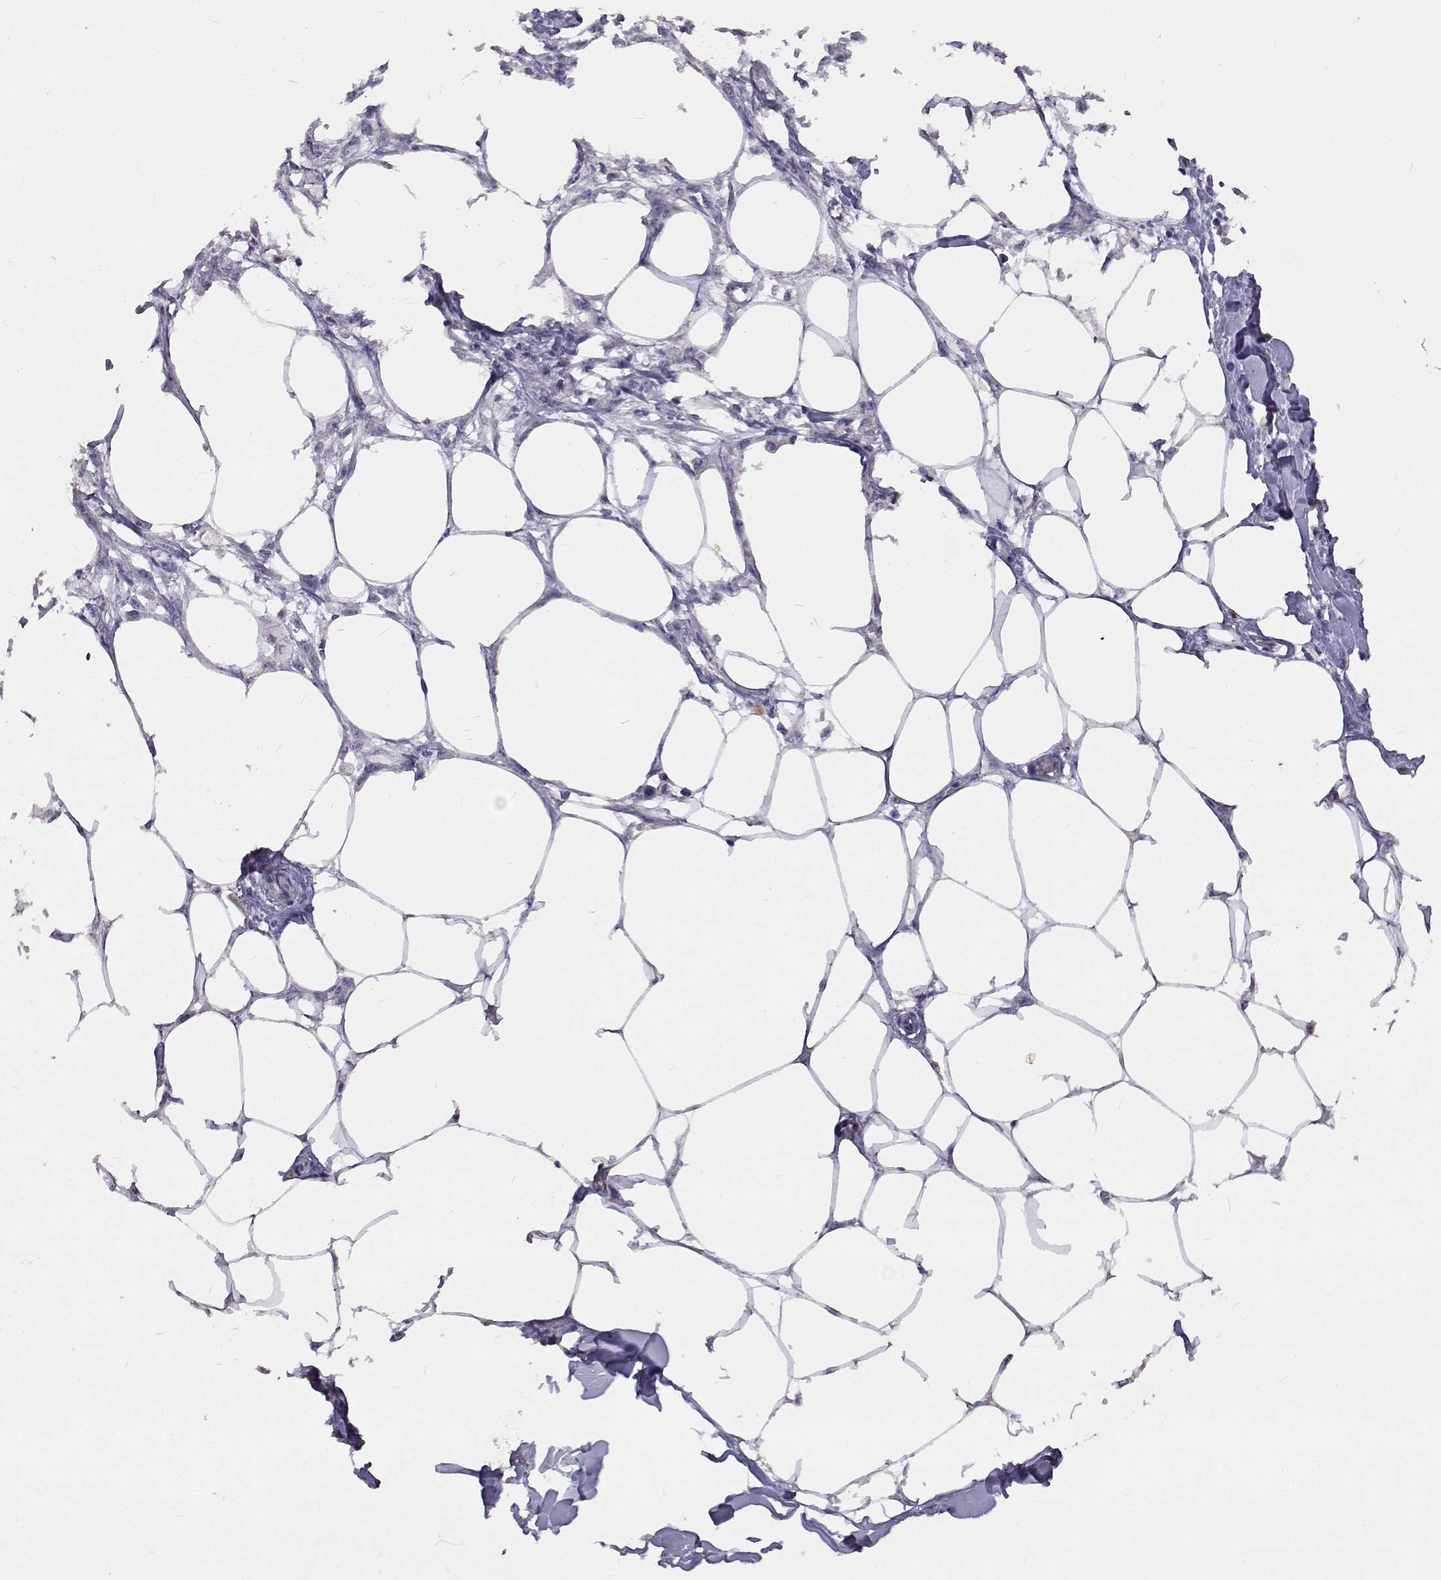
{"staining": {"intensity": "negative", "quantity": "none", "location": "none"}, "tissue": "skin cancer", "cell_type": "Tumor cells", "image_type": "cancer", "snomed": [{"axis": "morphology", "description": "Squamous cell carcinoma, NOS"}, {"axis": "topography", "description": "Skin"}], "caption": "Human skin cancer (squamous cell carcinoma) stained for a protein using immunohistochemistry displays no expression in tumor cells.", "gene": "CFAP44", "patient": {"sex": "female", "age": 59}}